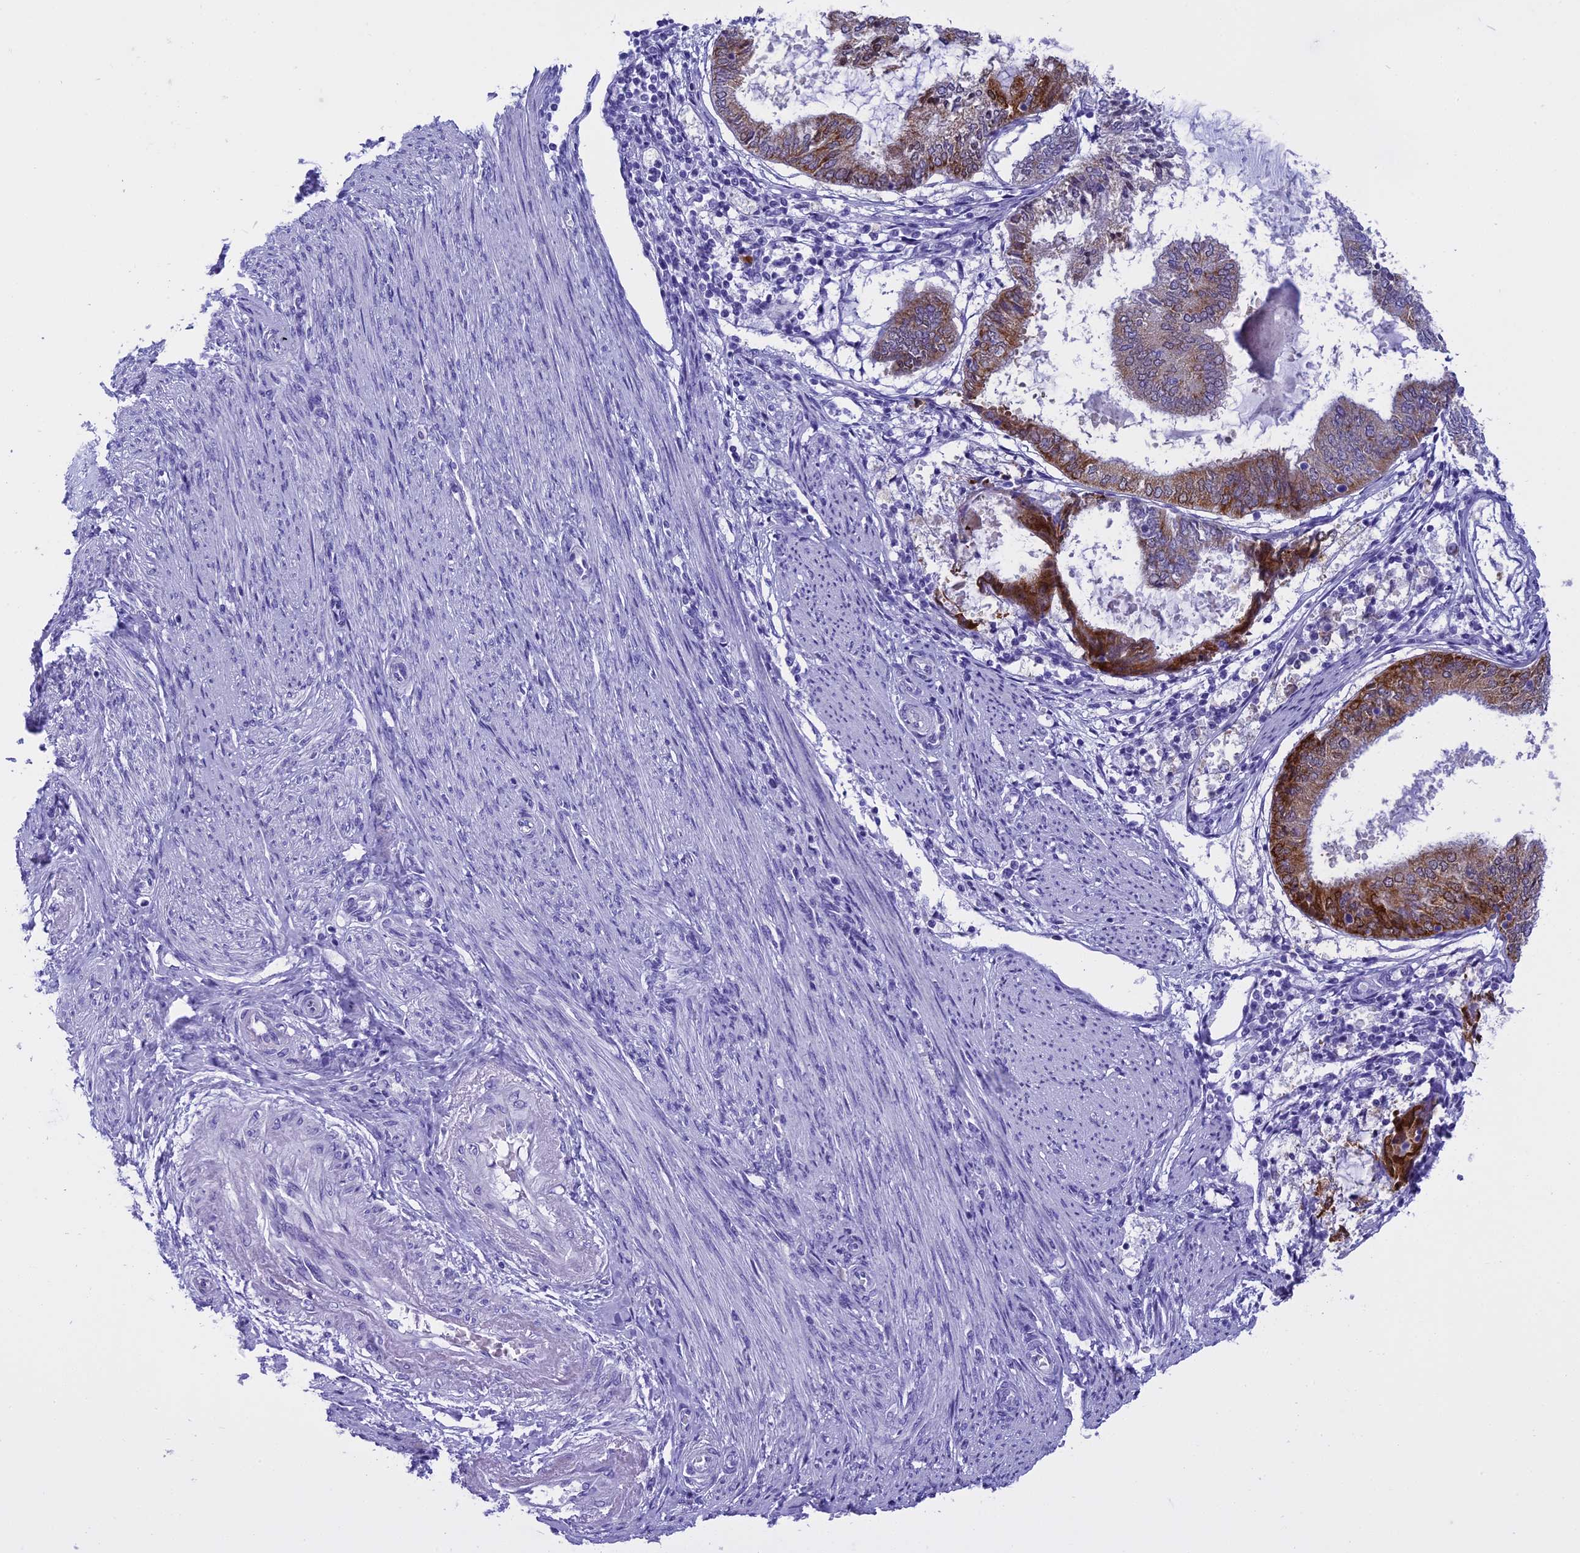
{"staining": {"intensity": "moderate", "quantity": "25%-75%", "location": "cytoplasmic/membranous"}, "tissue": "endometrial cancer", "cell_type": "Tumor cells", "image_type": "cancer", "snomed": [{"axis": "morphology", "description": "Adenocarcinoma, NOS"}, {"axis": "topography", "description": "Endometrium"}], "caption": "Adenocarcinoma (endometrial) stained with a protein marker exhibits moderate staining in tumor cells.", "gene": "KCTD14", "patient": {"sex": "female", "age": 81}}